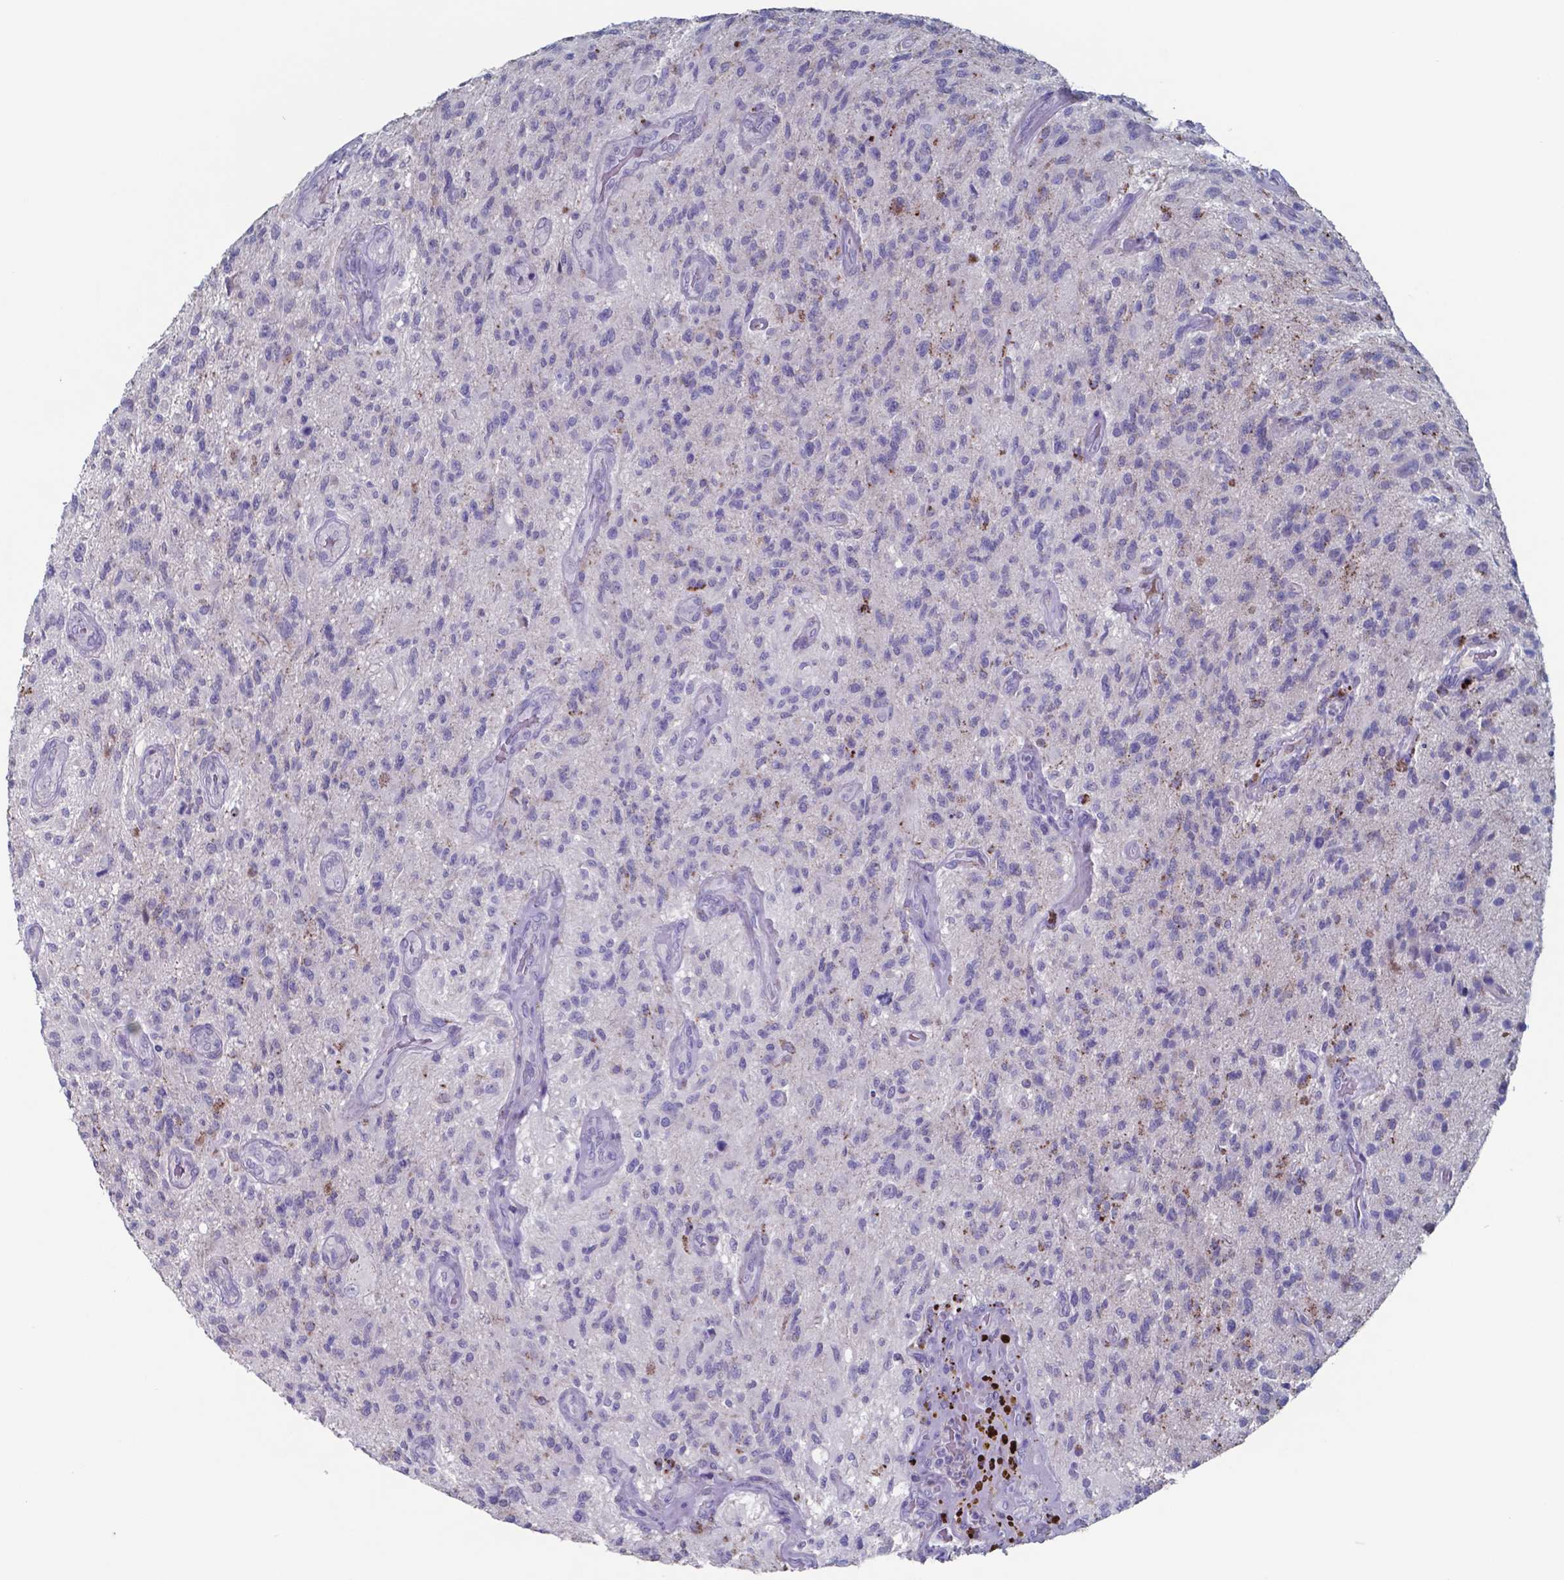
{"staining": {"intensity": "negative", "quantity": "none", "location": "none"}, "tissue": "glioma", "cell_type": "Tumor cells", "image_type": "cancer", "snomed": [{"axis": "morphology", "description": "Glioma, malignant, High grade"}, {"axis": "topography", "description": "Brain"}], "caption": "This is an IHC histopathology image of human glioma. There is no positivity in tumor cells.", "gene": "TTR", "patient": {"sex": "male", "age": 56}}